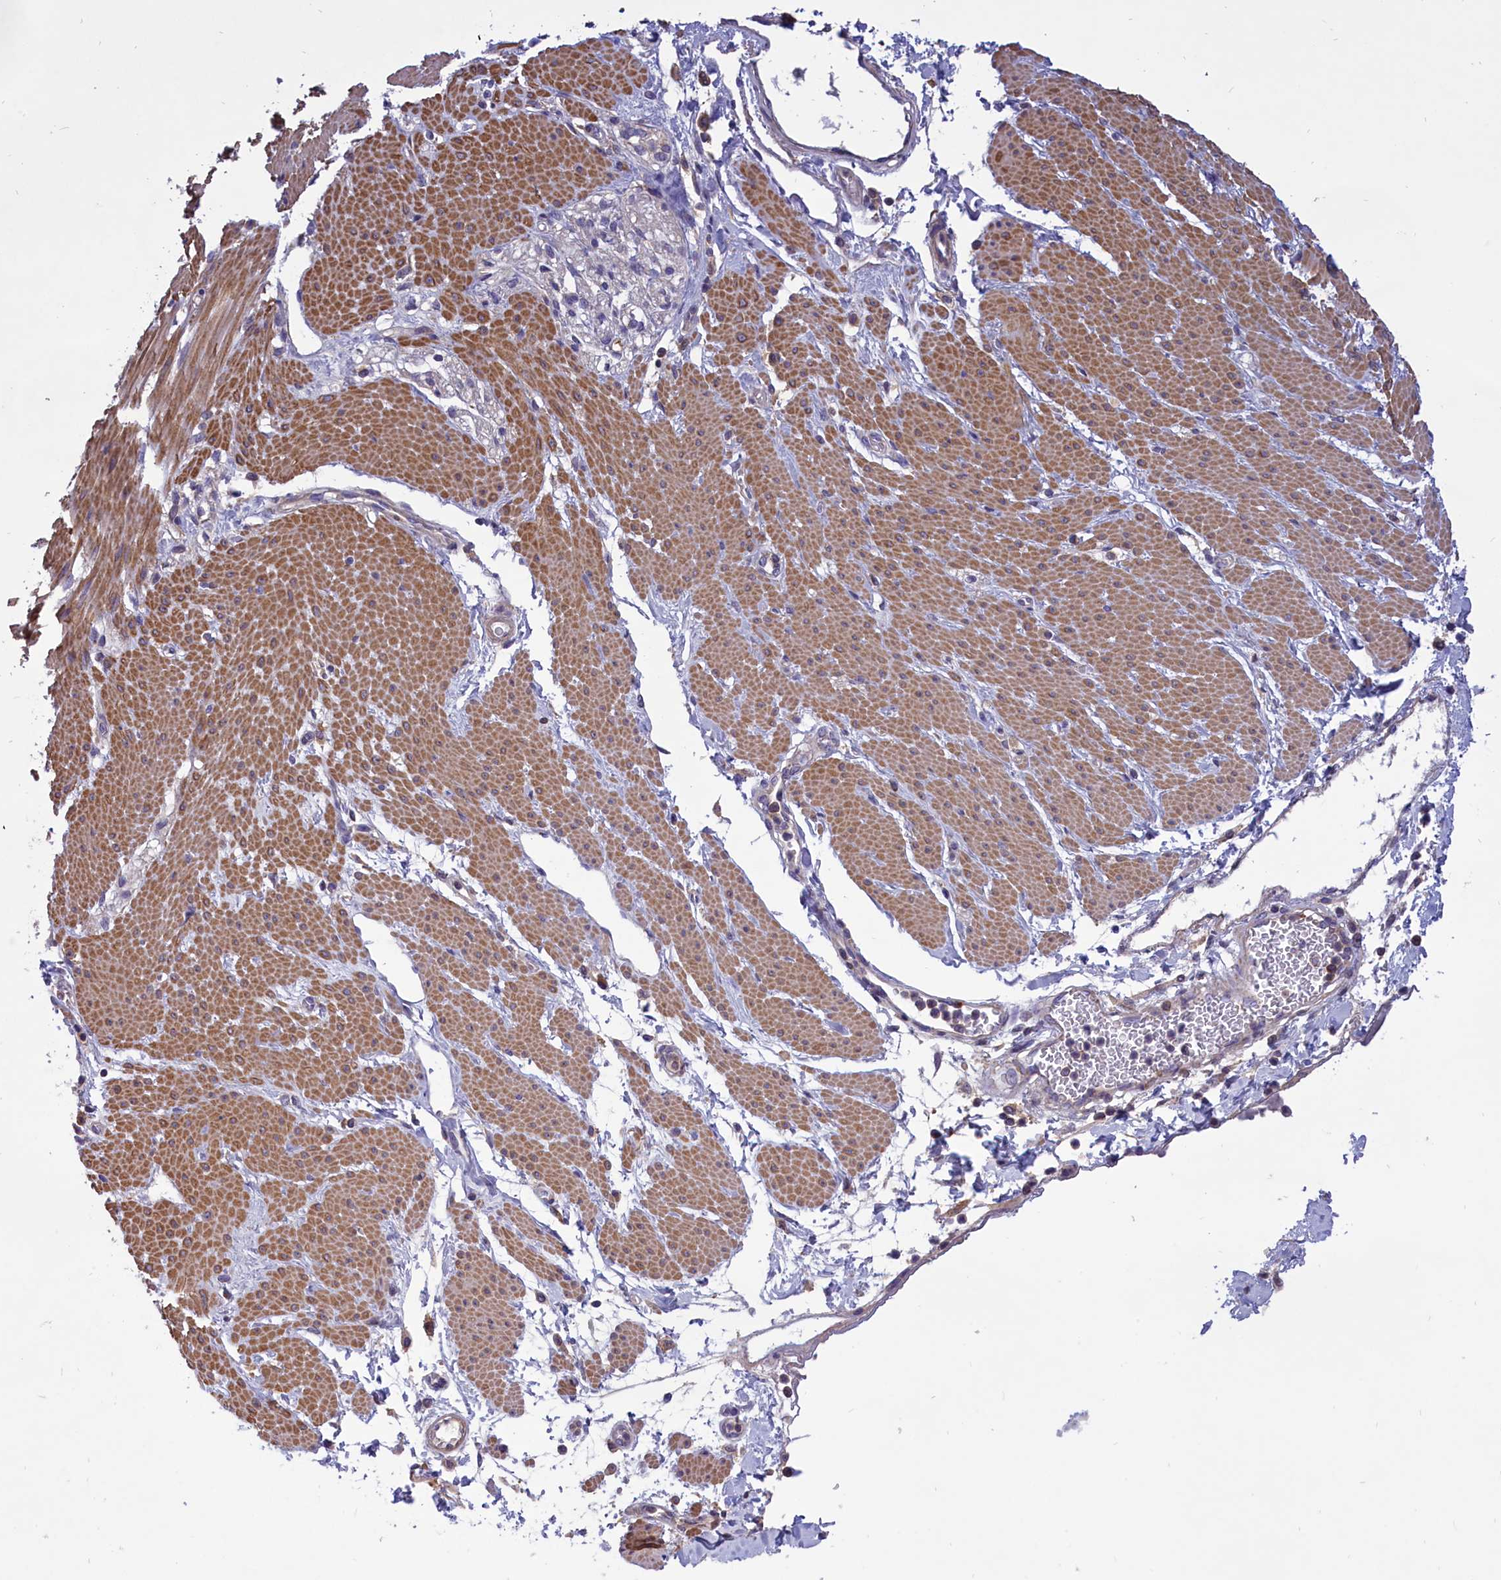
{"staining": {"intensity": "negative", "quantity": "none", "location": "none"}, "tissue": "adipose tissue", "cell_type": "Adipocytes", "image_type": "normal", "snomed": [{"axis": "morphology", "description": "Normal tissue, NOS"}, {"axis": "morphology", "description": "Adenocarcinoma, NOS"}, {"axis": "topography", "description": "Duodenum"}, {"axis": "topography", "description": "Peripheral nerve tissue"}], "caption": "Immunohistochemistry of normal adipose tissue shows no staining in adipocytes. The staining was performed using DAB to visualize the protein expression in brown, while the nuclei were stained in blue with hematoxylin (Magnification: 20x).", "gene": "AMDHD2", "patient": {"sex": "female", "age": 60}}